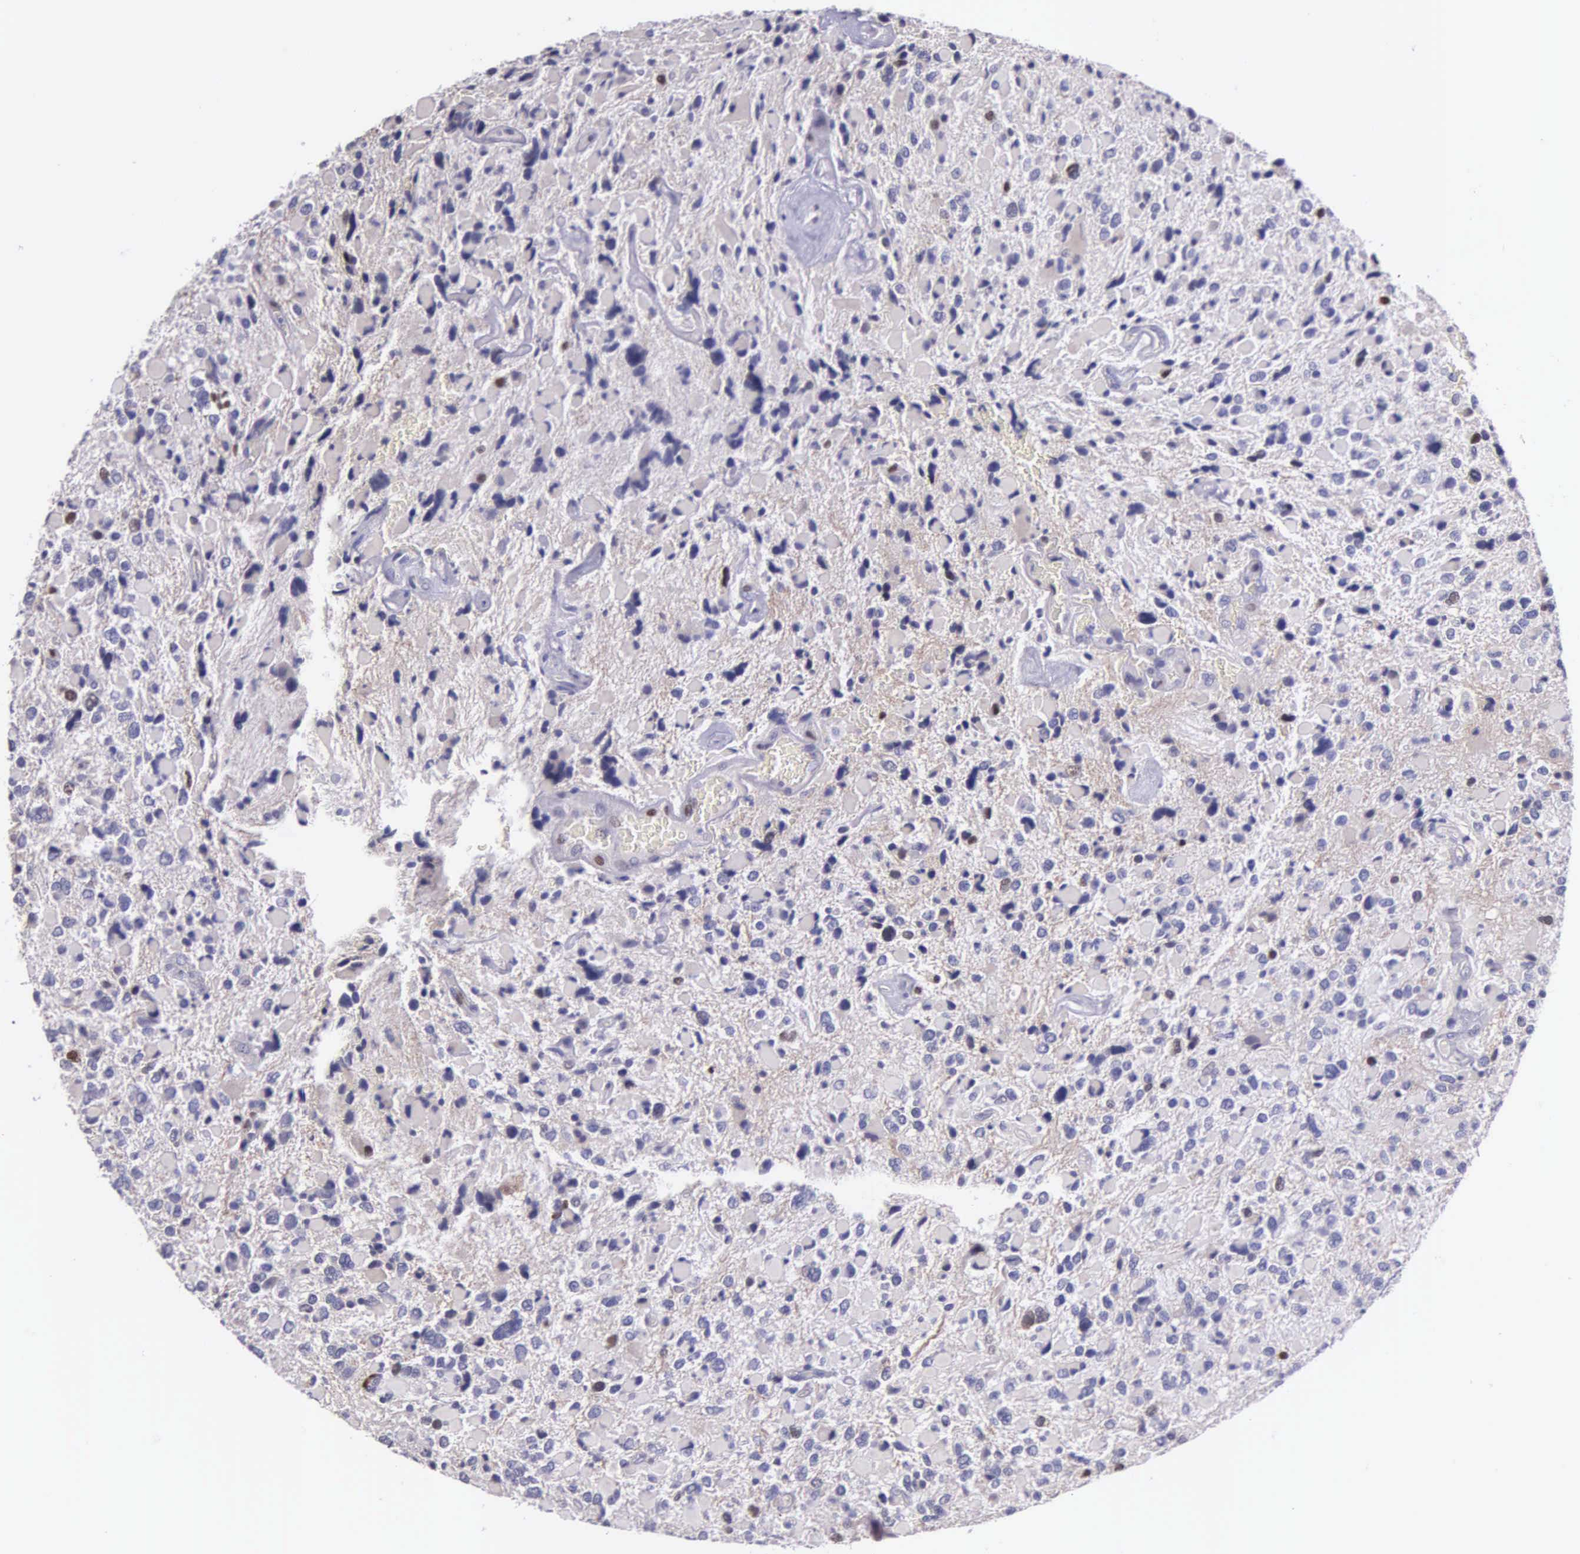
{"staining": {"intensity": "weak", "quantity": "<25%", "location": "nuclear"}, "tissue": "glioma", "cell_type": "Tumor cells", "image_type": "cancer", "snomed": [{"axis": "morphology", "description": "Glioma, malignant, High grade"}, {"axis": "topography", "description": "Brain"}], "caption": "DAB immunohistochemical staining of human glioma exhibits no significant staining in tumor cells.", "gene": "MCM5", "patient": {"sex": "female", "age": 37}}